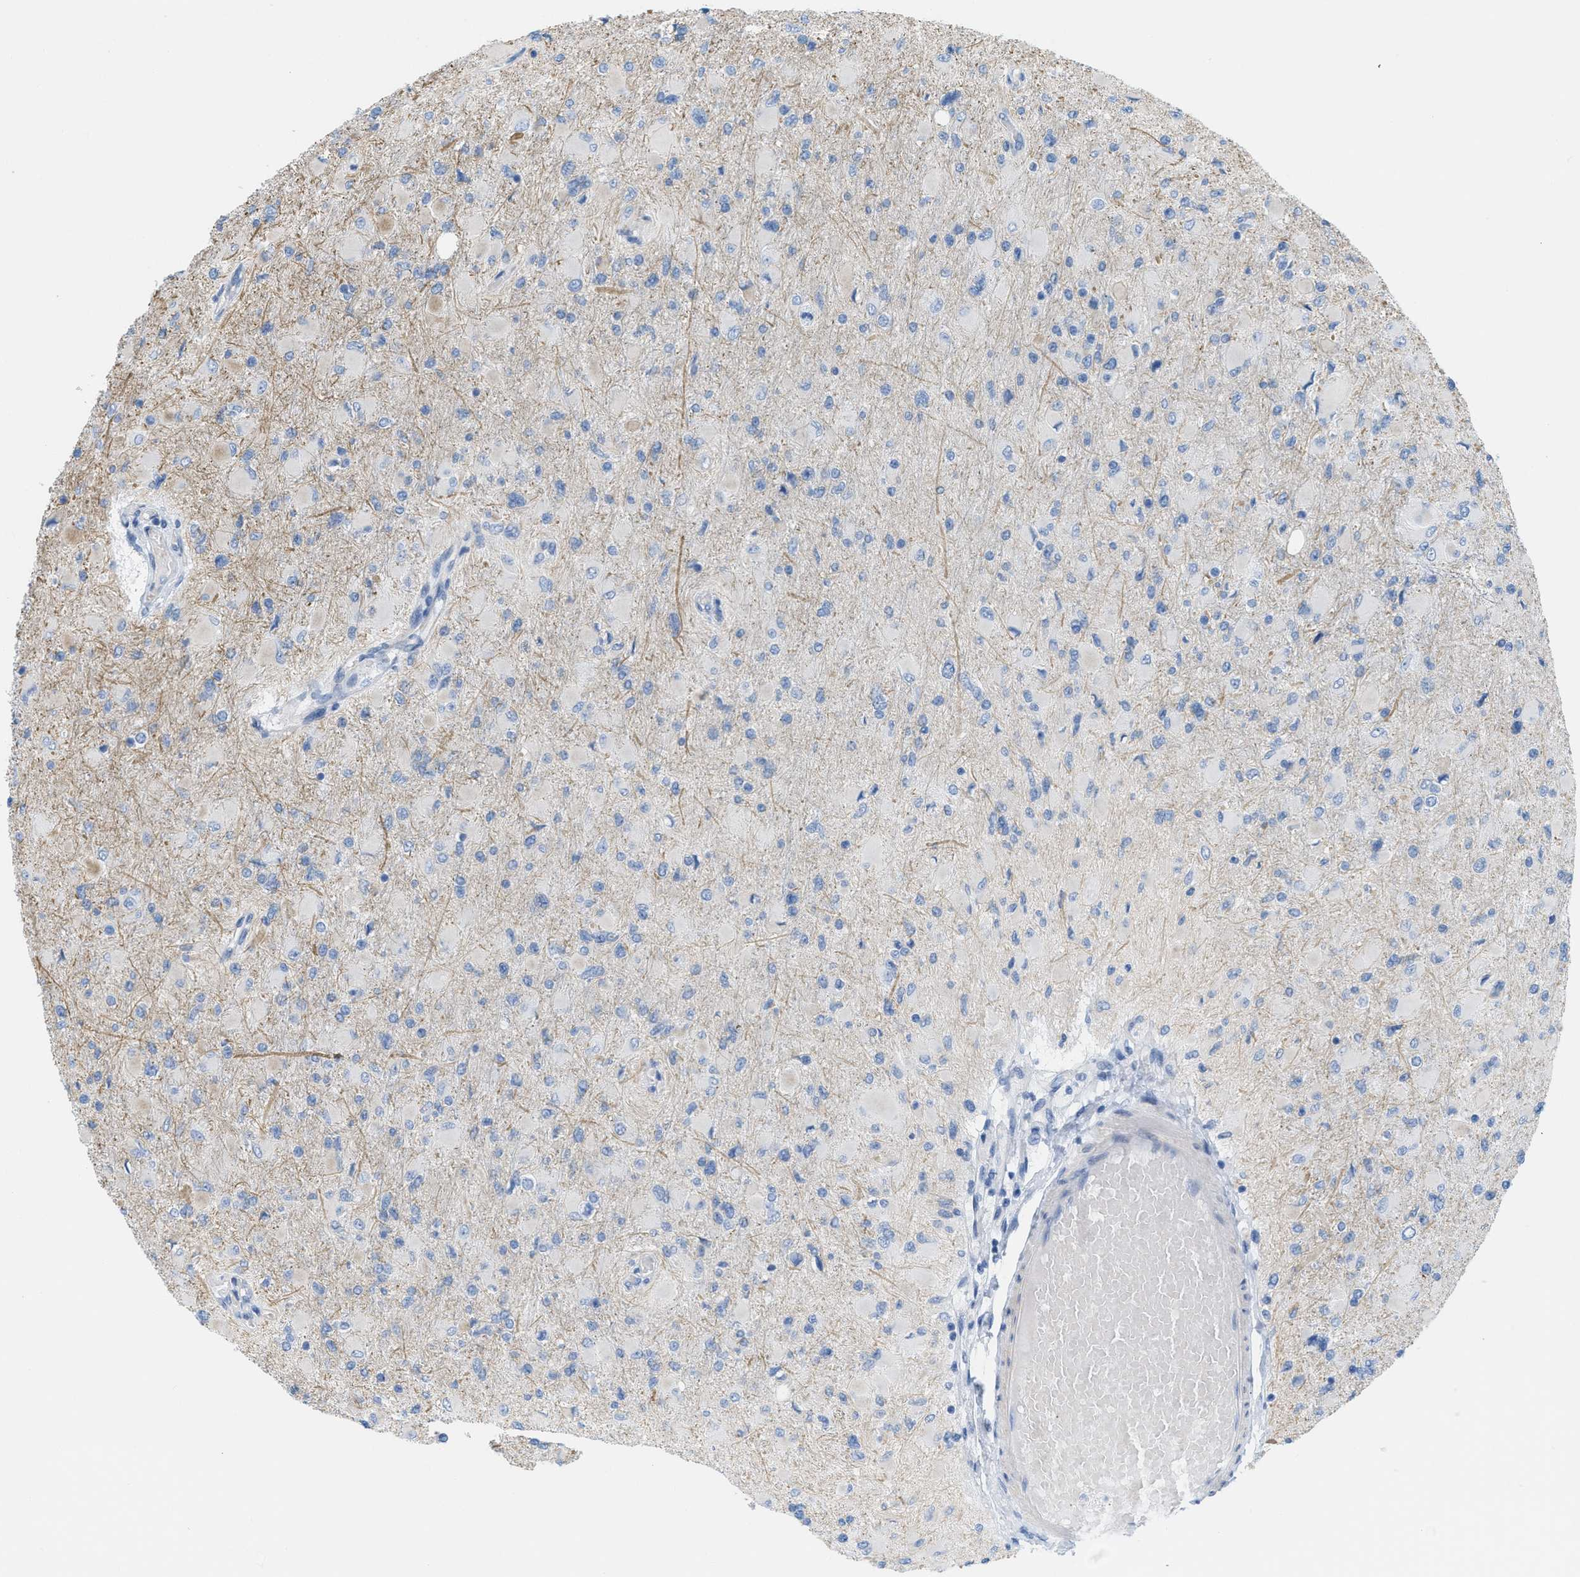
{"staining": {"intensity": "negative", "quantity": "none", "location": "none"}, "tissue": "glioma", "cell_type": "Tumor cells", "image_type": "cancer", "snomed": [{"axis": "morphology", "description": "Glioma, malignant, High grade"}, {"axis": "topography", "description": "Cerebral cortex"}], "caption": "The micrograph displays no staining of tumor cells in glioma. The staining is performed using DAB (3,3'-diaminobenzidine) brown chromogen with nuclei counter-stained in using hematoxylin.", "gene": "SLC12A1", "patient": {"sex": "female", "age": 36}}